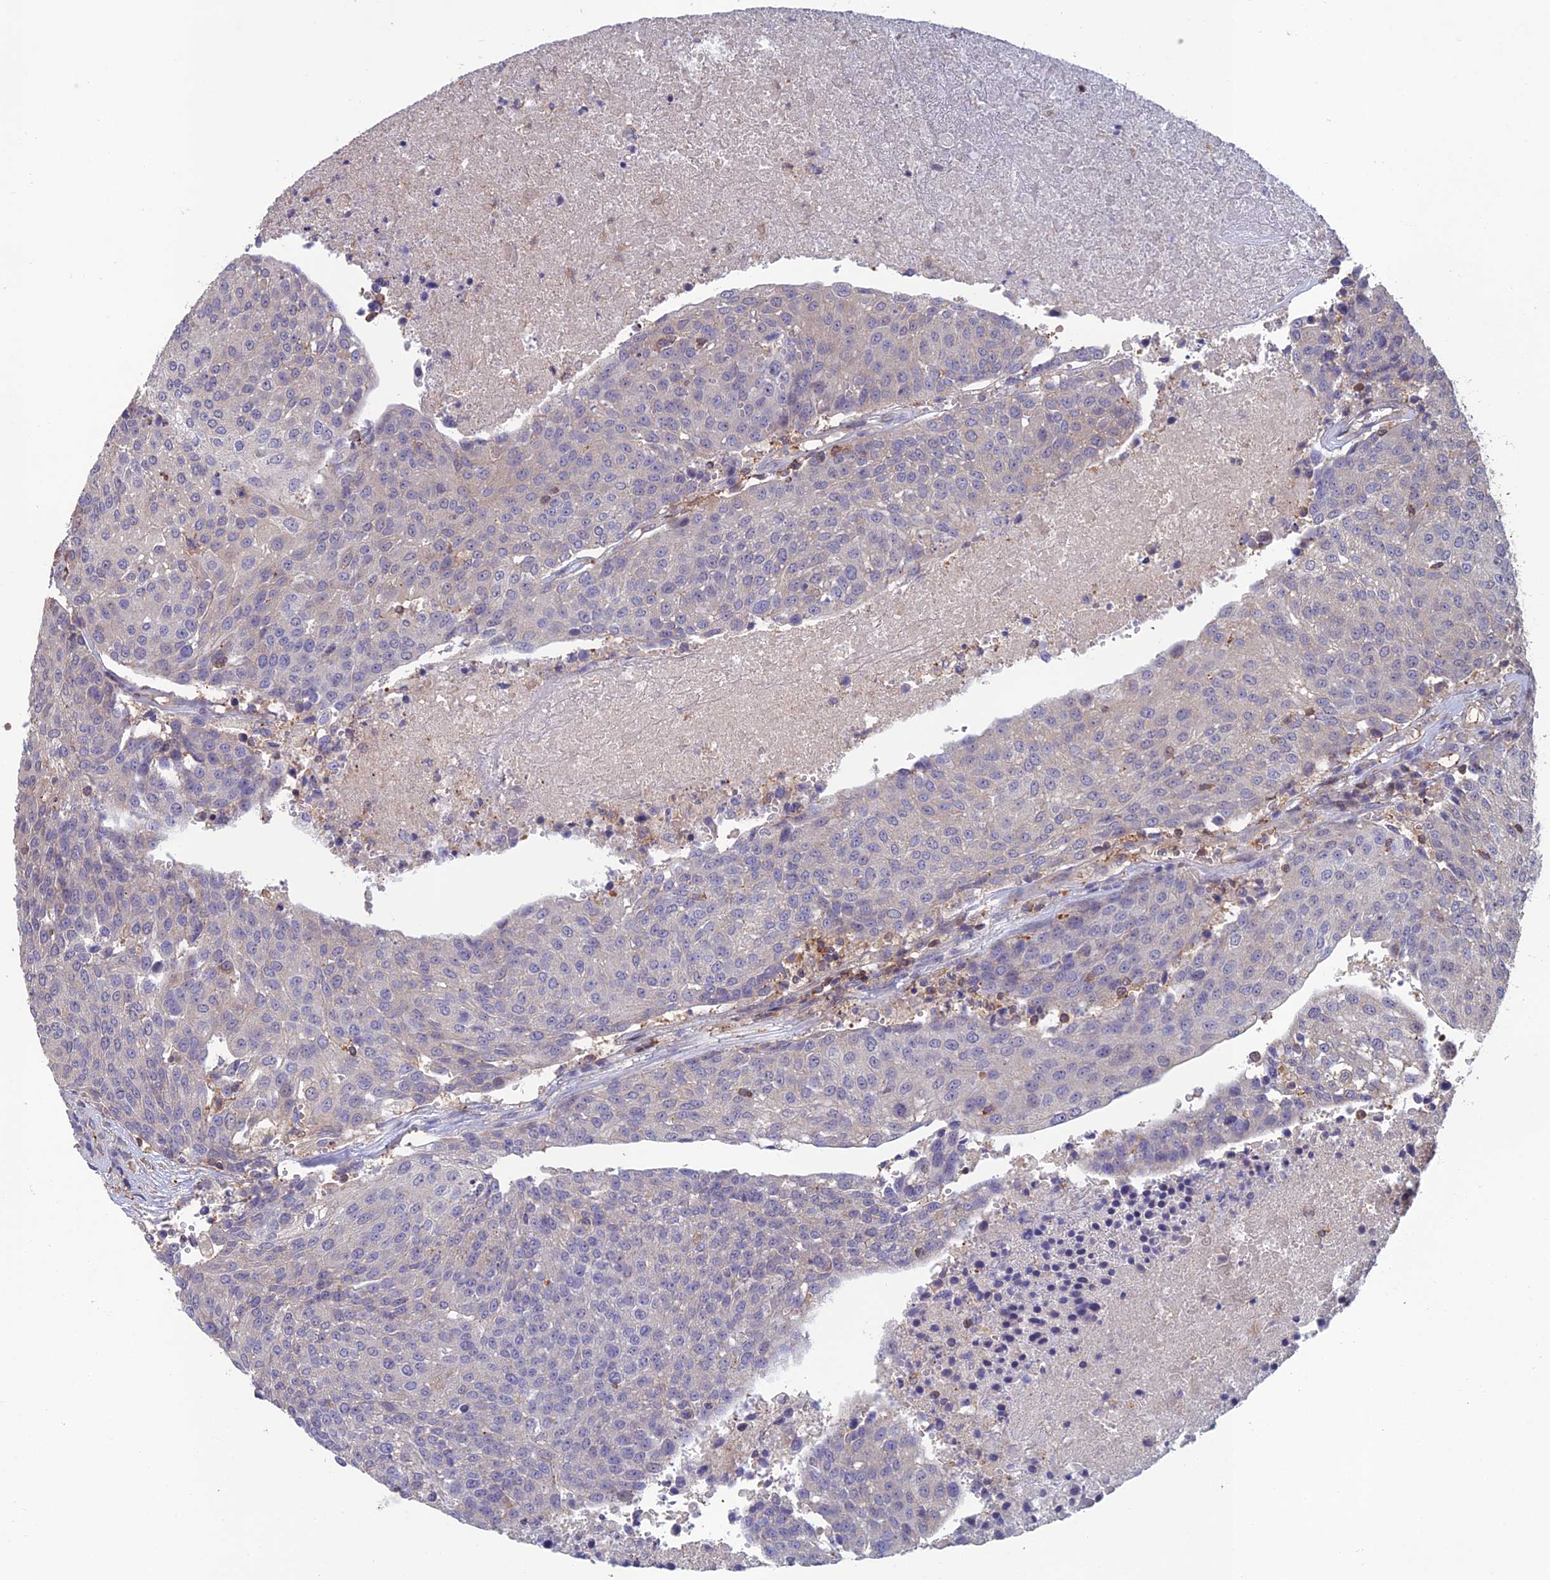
{"staining": {"intensity": "negative", "quantity": "none", "location": "none"}, "tissue": "urothelial cancer", "cell_type": "Tumor cells", "image_type": "cancer", "snomed": [{"axis": "morphology", "description": "Urothelial carcinoma, High grade"}, {"axis": "topography", "description": "Urinary bladder"}], "caption": "DAB immunohistochemical staining of urothelial cancer demonstrates no significant expression in tumor cells.", "gene": "C15orf62", "patient": {"sex": "female", "age": 85}}